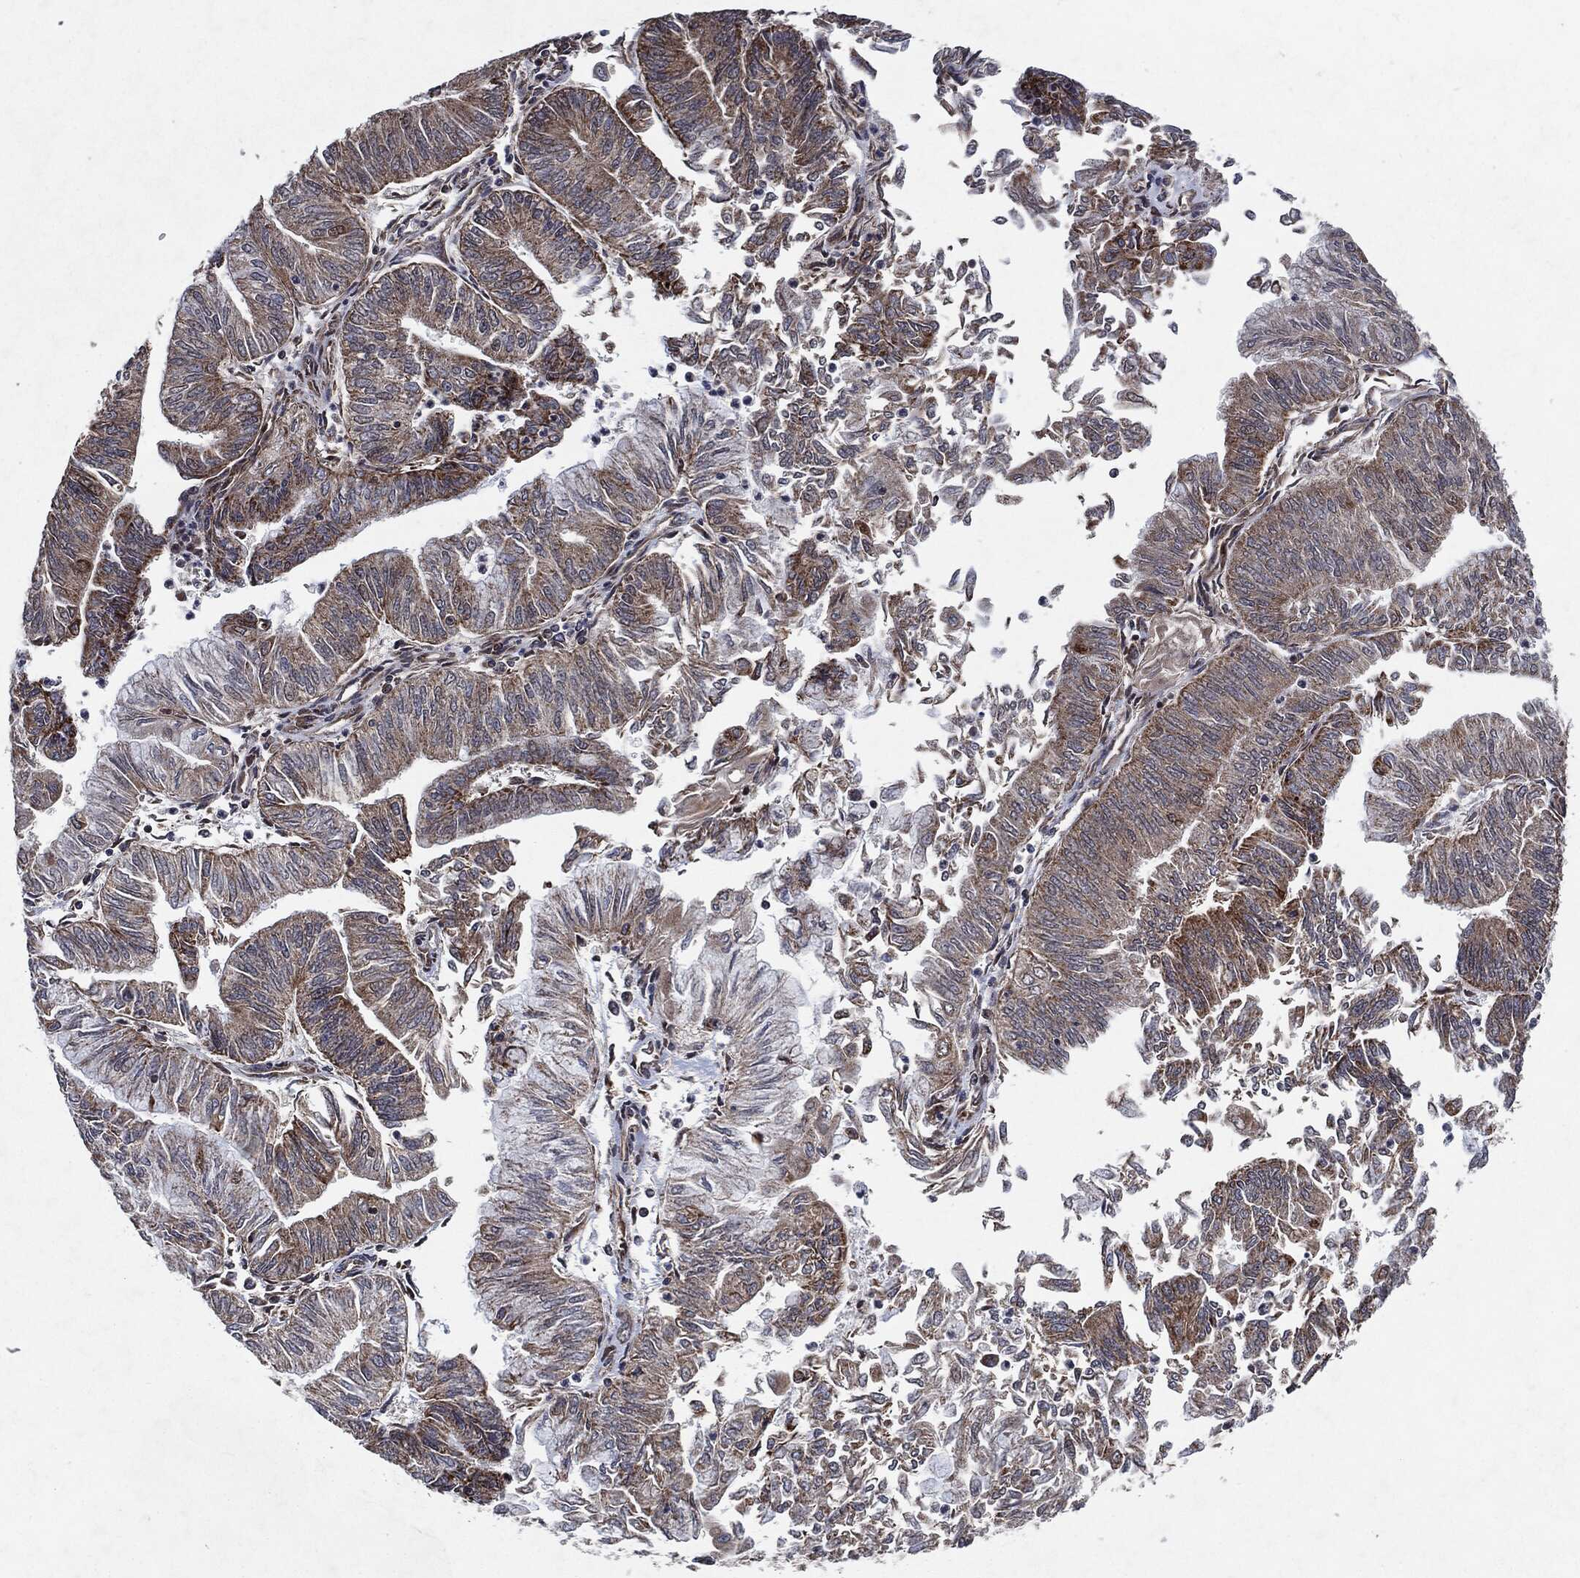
{"staining": {"intensity": "moderate", "quantity": "<25%", "location": "cytoplasmic/membranous"}, "tissue": "endometrial cancer", "cell_type": "Tumor cells", "image_type": "cancer", "snomed": [{"axis": "morphology", "description": "Adenocarcinoma, NOS"}, {"axis": "topography", "description": "Endometrium"}], "caption": "Human endometrial adenocarcinoma stained for a protein (brown) exhibits moderate cytoplasmic/membranous positive staining in approximately <25% of tumor cells.", "gene": "BCAR1", "patient": {"sex": "female", "age": 59}}